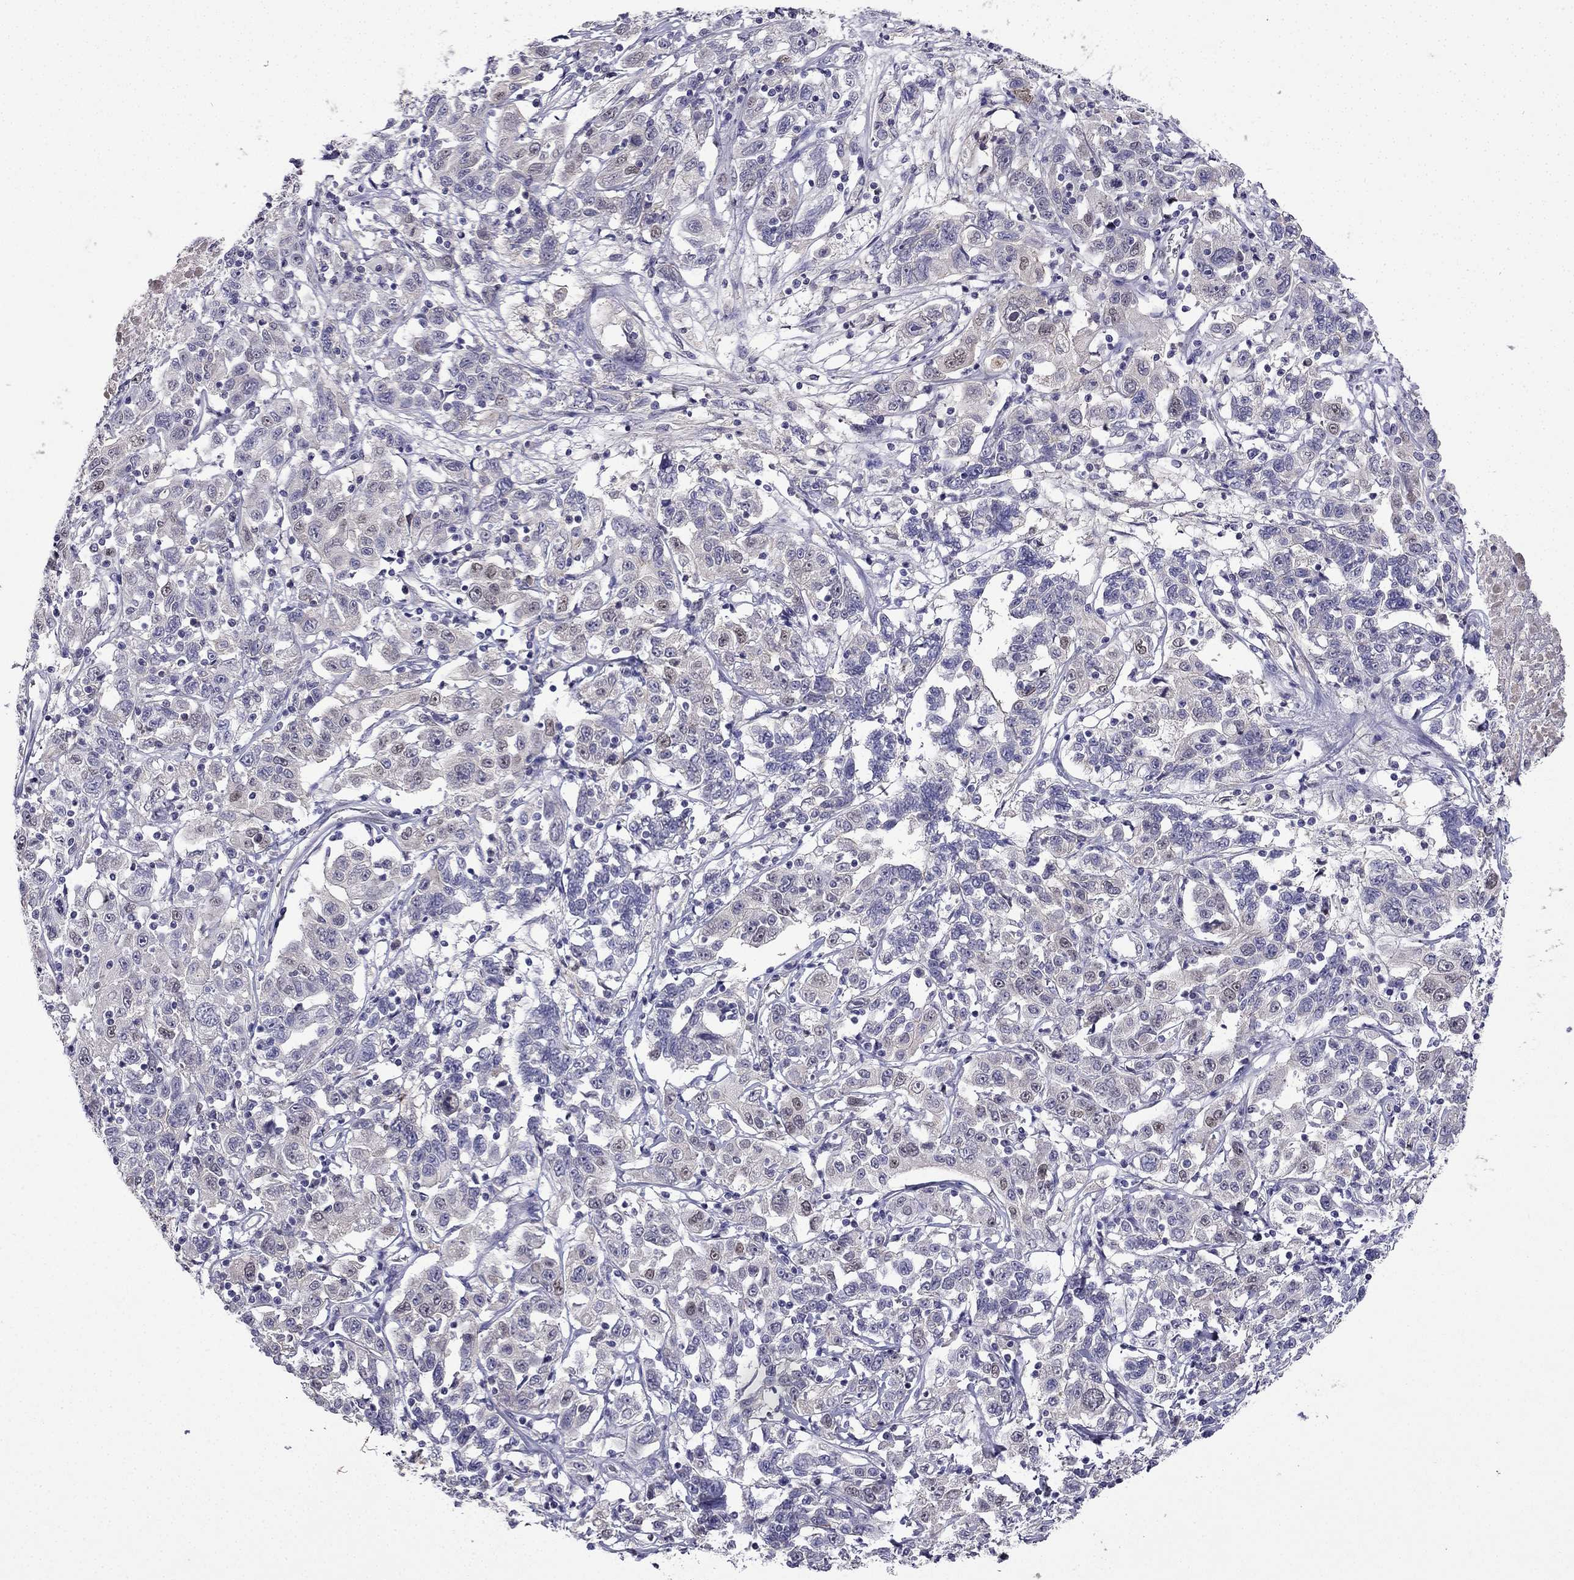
{"staining": {"intensity": "weak", "quantity": "<25%", "location": "nuclear"}, "tissue": "liver cancer", "cell_type": "Tumor cells", "image_type": "cancer", "snomed": [{"axis": "morphology", "description": "Adenocarcinoma, NOS"}, {"axis": "morphology", "description": "Cholangiocarcinoma"}, {"axis": "topography", "description": "Liver"}], "caption": "Immunohistochemistry histopathology image of neoplastic tissue: liver cancer stained with DAB (3,3'-diaminobenzidine) displays no significant protein expression in tumor cells. (DAB (3,3'-diaminobenzidine) IHC with hematoxylin counter stain).", "gene": "UHRF1", "patient": {"sex": "male", "age": 64}}